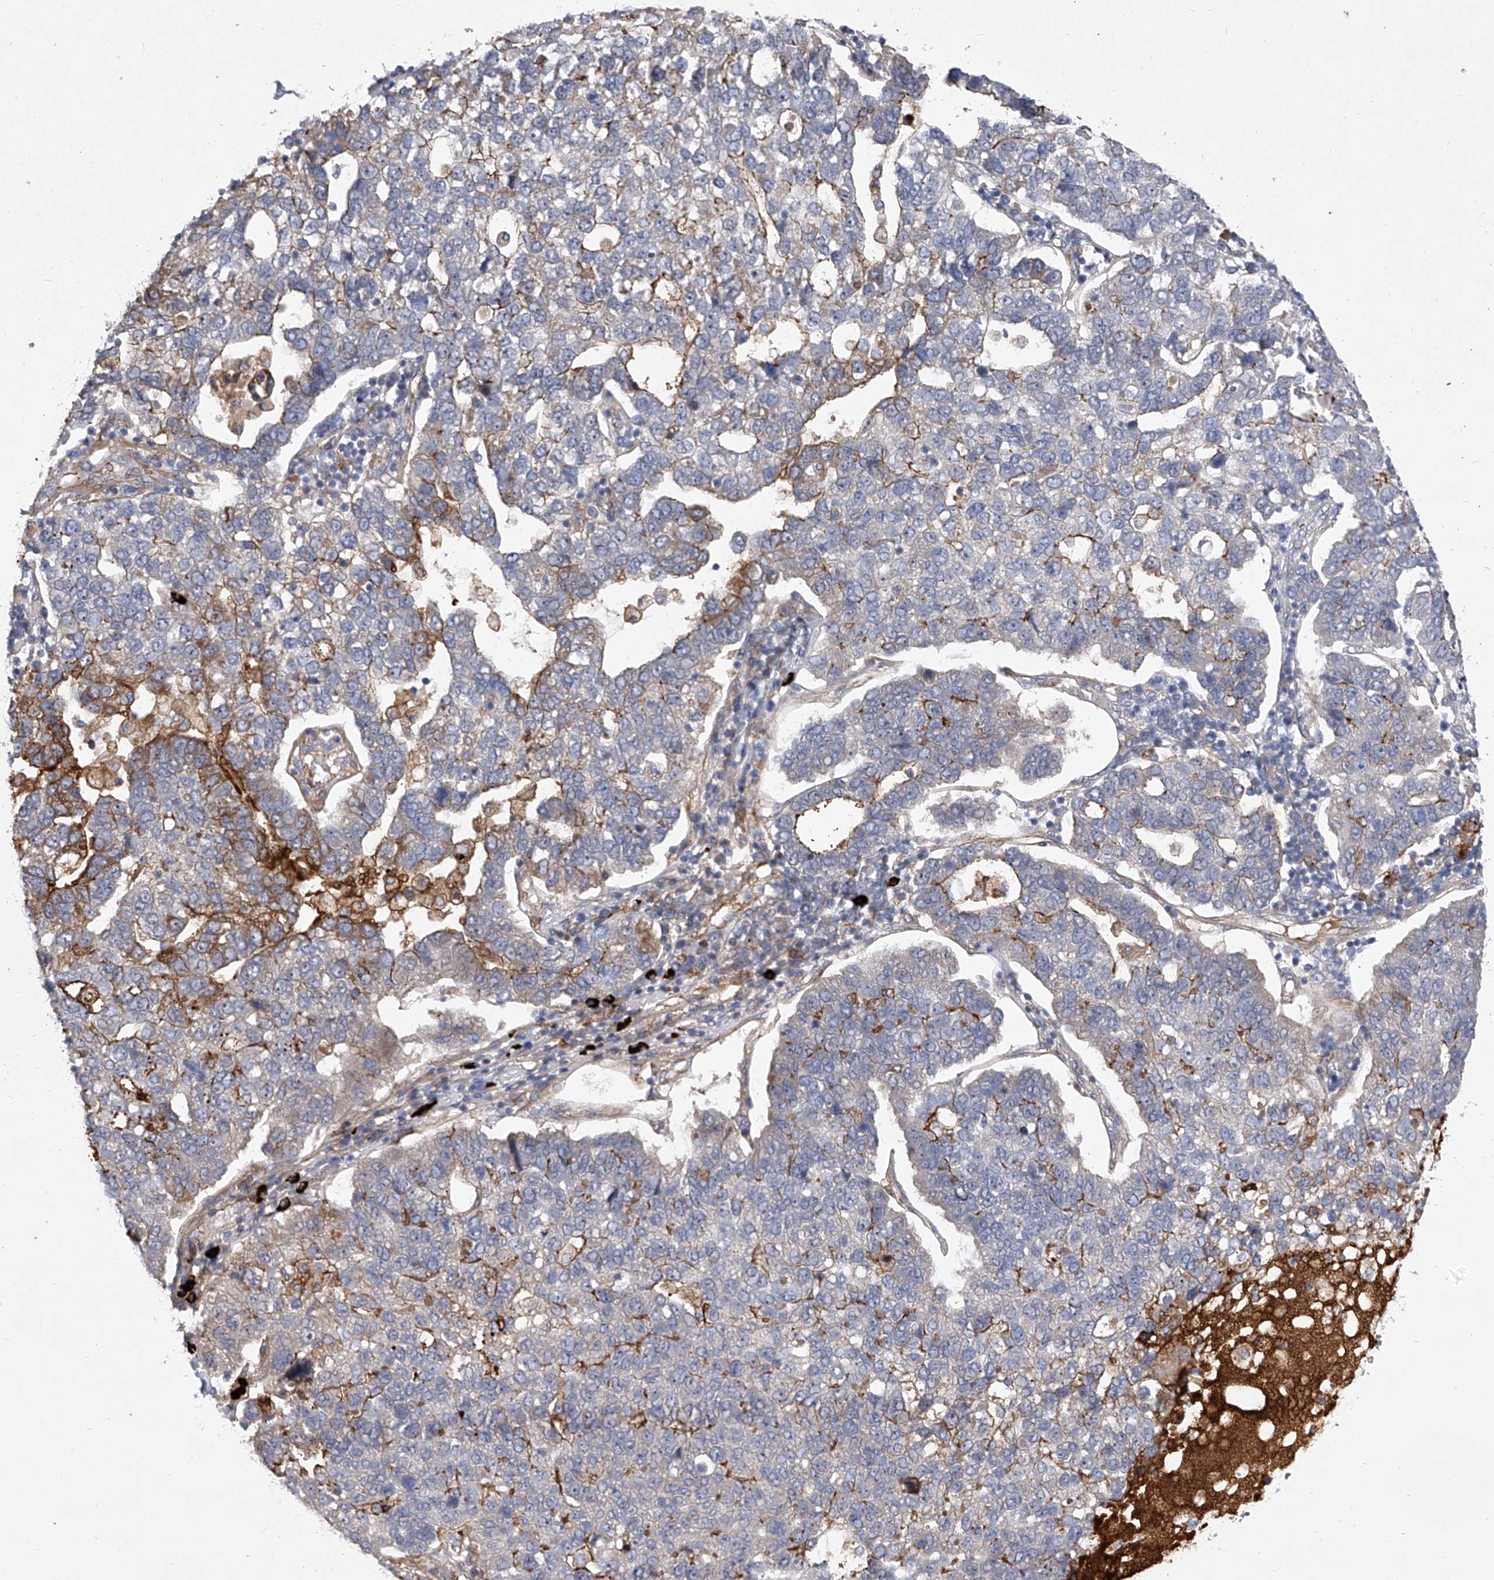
{"staining": {"intensity": "moderate", "quantity": "<25%", "location": "cytoplasmic/membranous"}, "tissue": "pancreatic cancer", "cell_type": "Tumor cells", "image_type": "cancer", "snomed": [{"axis": "morphology", "description": "Adenocarcinoma, NOS"}, {"axis": "topography", "description": "Pancreas"}], "caption": "An image of pancreatic cancer (adenocarcinoma) stained for a protein demonstrates moderate cytoplasmic/membranous brown staining in tumor cells. The staining is performed using DAB brown chromogen to label protein expression. The nuclei are counter-stained blue using hematoxylin.", "gene": "MINDY4", "patient": {"sex": "female", "age": 61}}